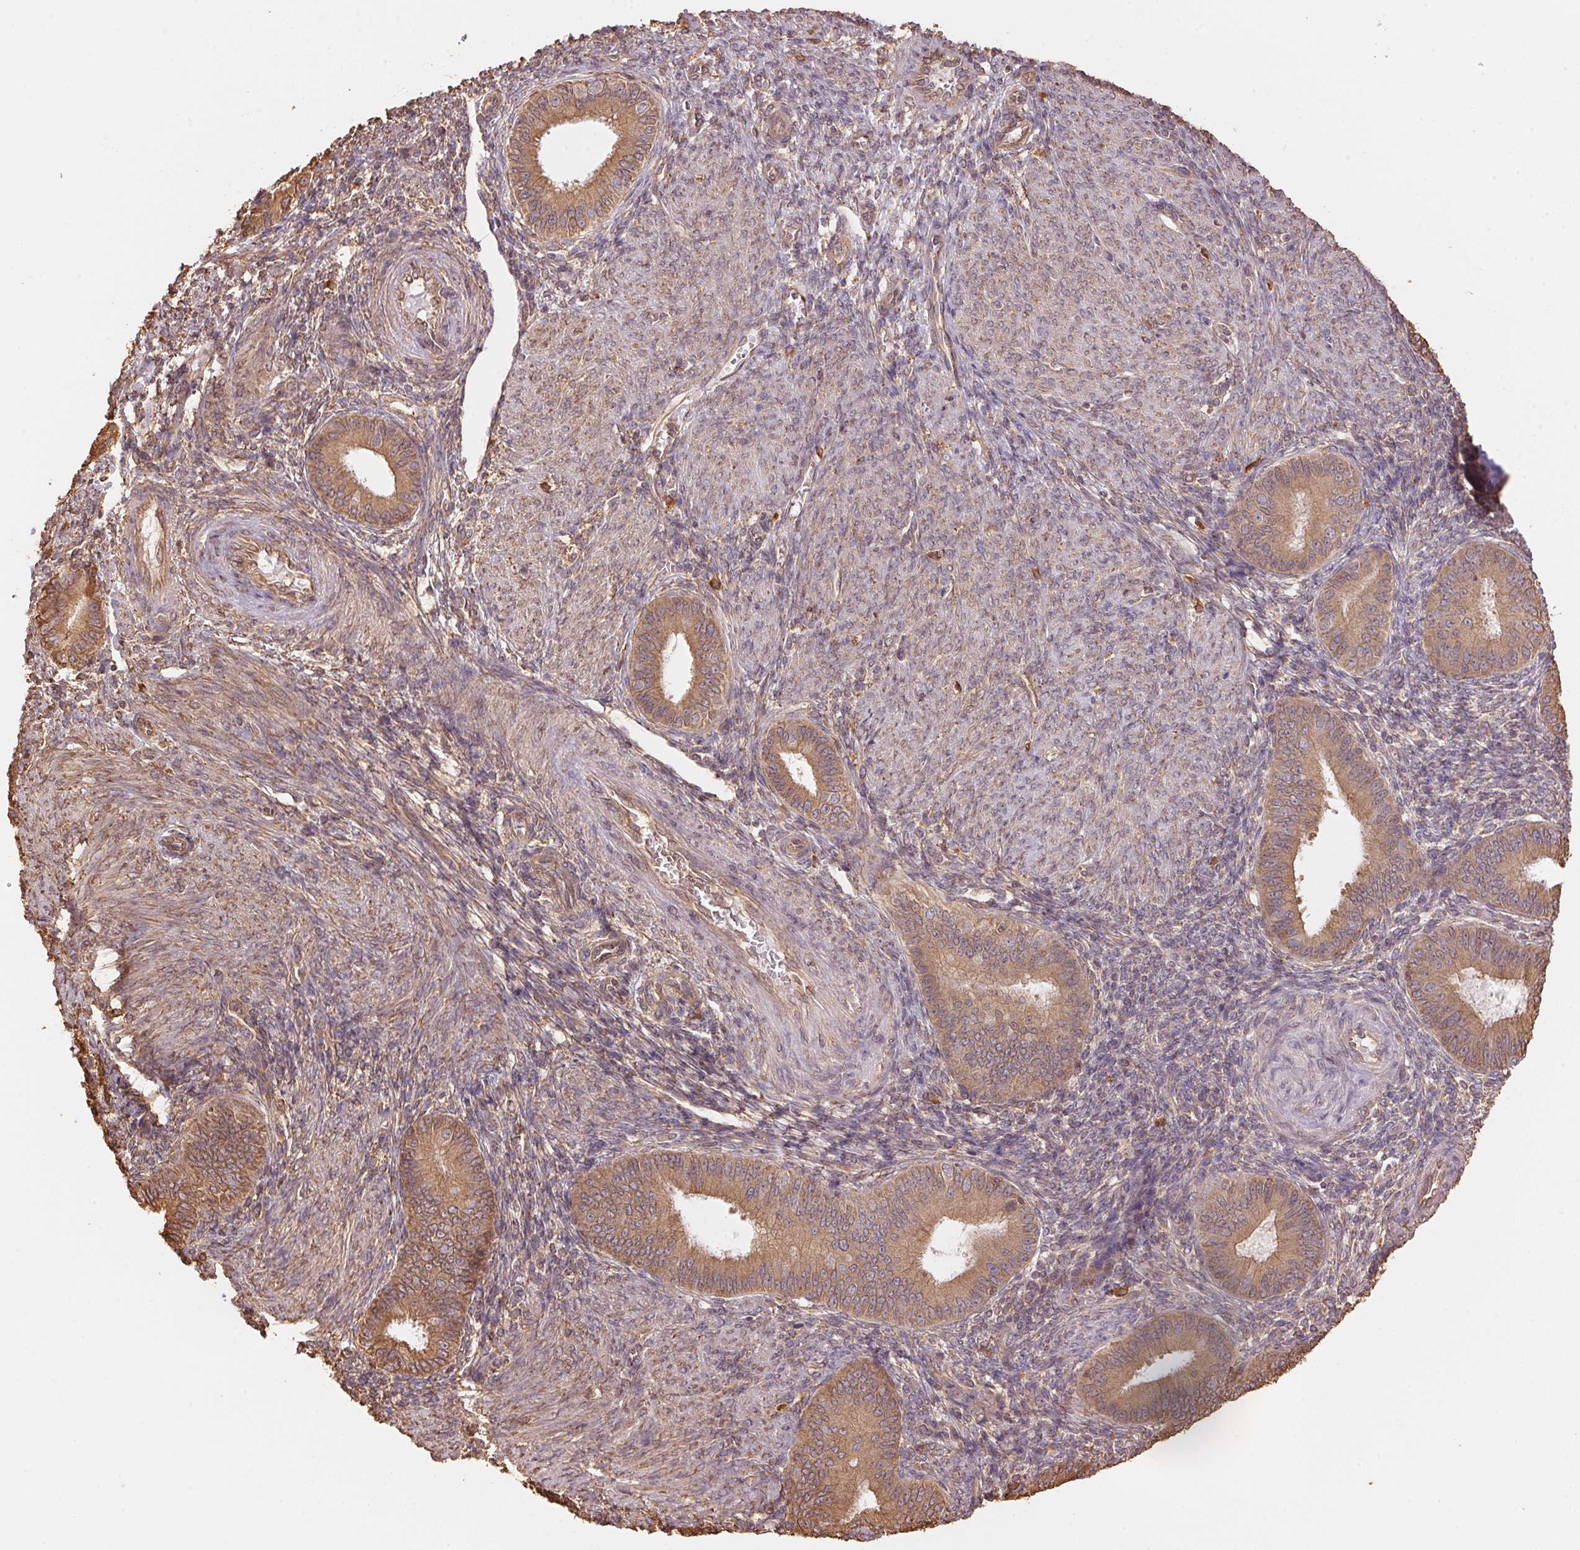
{"staining": {"intensity": "weak", "quantity": "<25%", "location": "cytoplasmic/membranous"}, "tissue": "endometrium", "cell_type": "Cells in endometrial stroma", "image_type": "normal", "snomed": [{"axis": "morphology", "description": "Normal tissue, NOS"}, {"axis": "topography", "description": "Endometrium"}], "caption": "Immunohistochemistry (IHC) histopathology image of unremarkable endometrium: human endometrium stained with DAB reveals no significant protein positivity in cells in endometrial stroma. (Stains: DAB immunohistochemistry (IHC) with hematoxylin counter stain, Microscopy: brightfield microscopy at high magnification).", "gene": "C6orf163", "patient": {"sex": "female", "age": 39}}